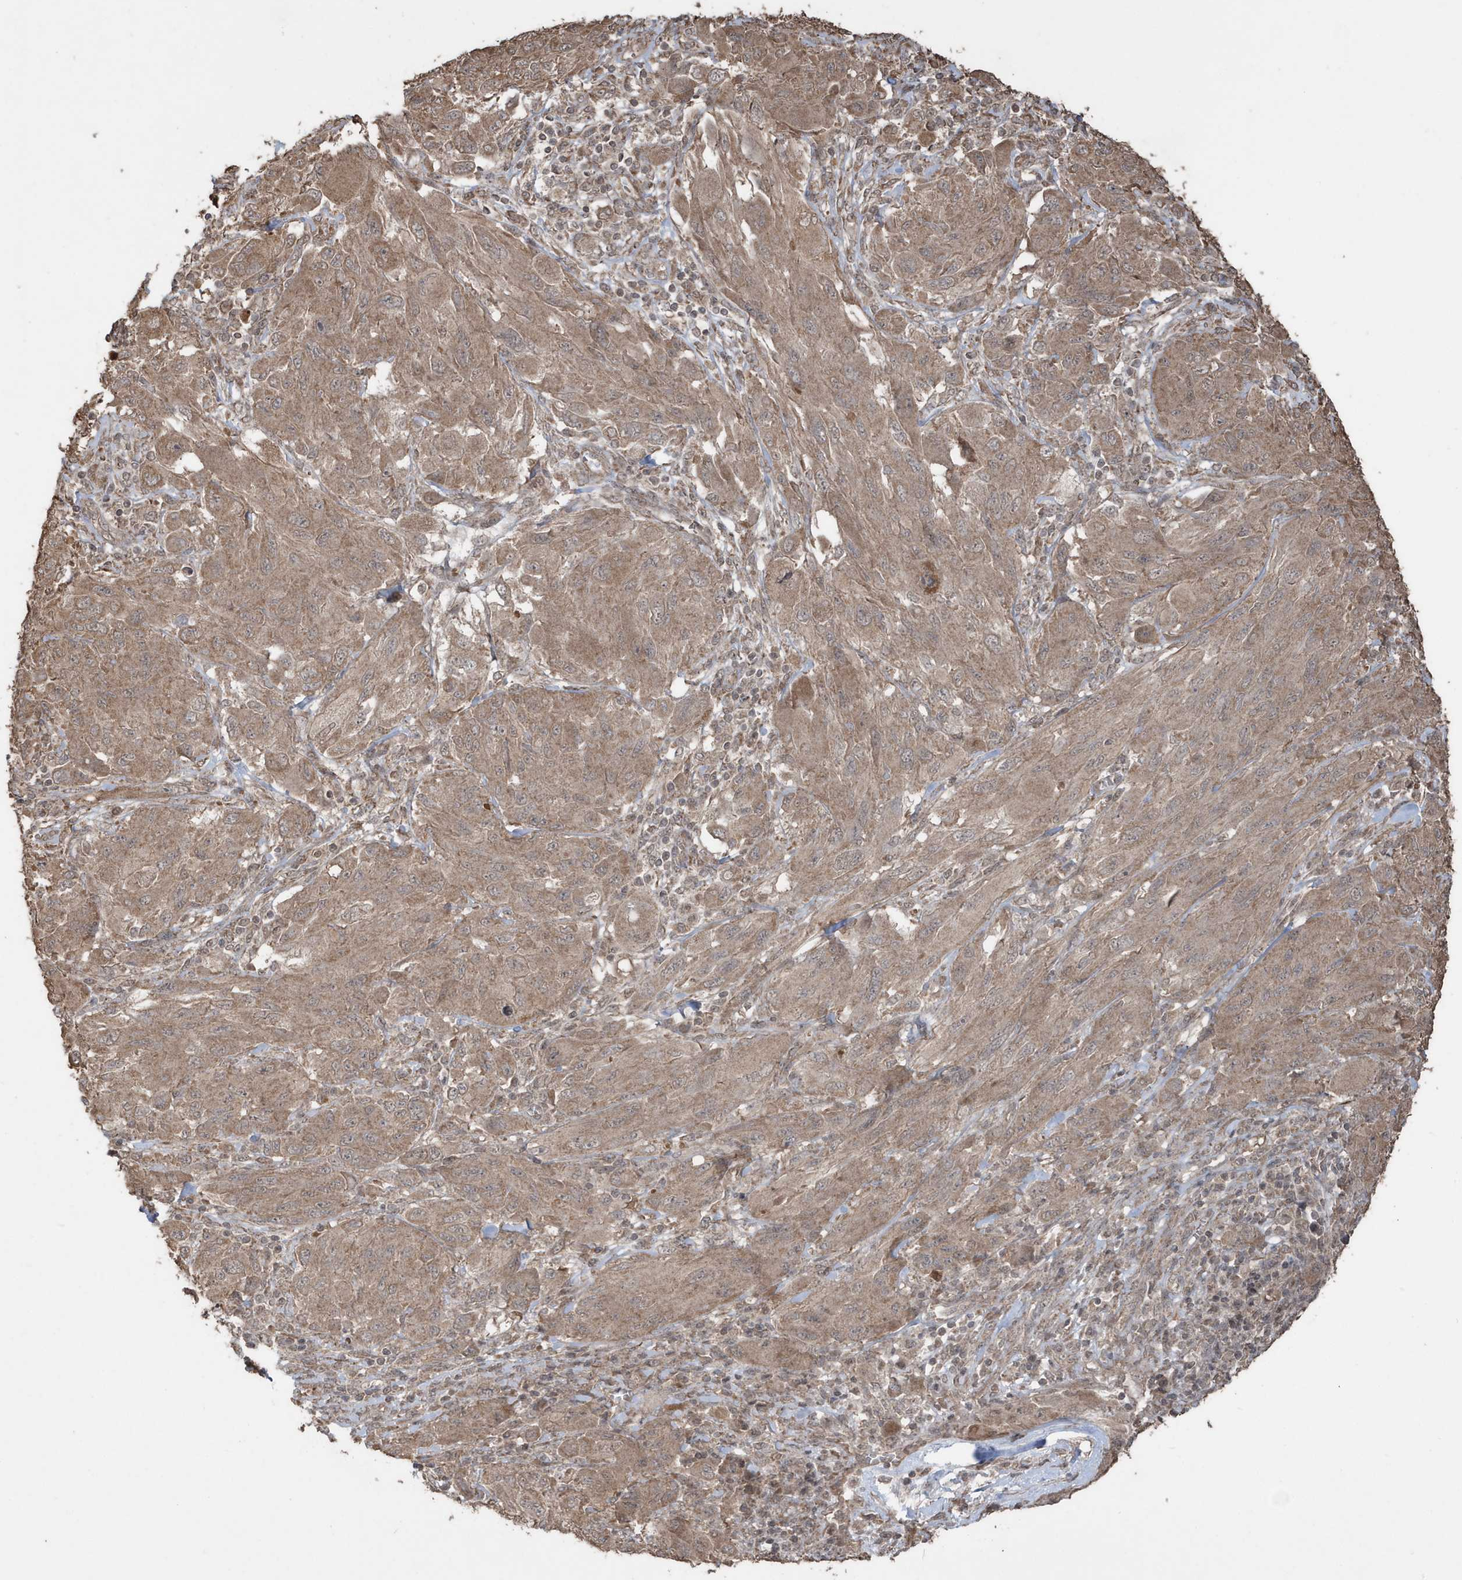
{"staining": {"intensity": "moderate", "quantity": ">75%", "location": "cytoplasmic/membranous"}, "tissue": "melanoma", "cell_type": "Tumor cells", "image_type": "cancer", "snomed": [{"axis": "morphology", "description": "Malignant melanoma, NOS"}, {"axis": "topography", "description": "Skin"}], "caption": "Immunohistochemical staining of human malignant melanoma exhibits medium levels of moderate cytoplasmic/membranous protein positivity in approximately >75% of tumor cells.", "gene": "PAXBP1", "patient": {"sex": "female", "age": 91}}